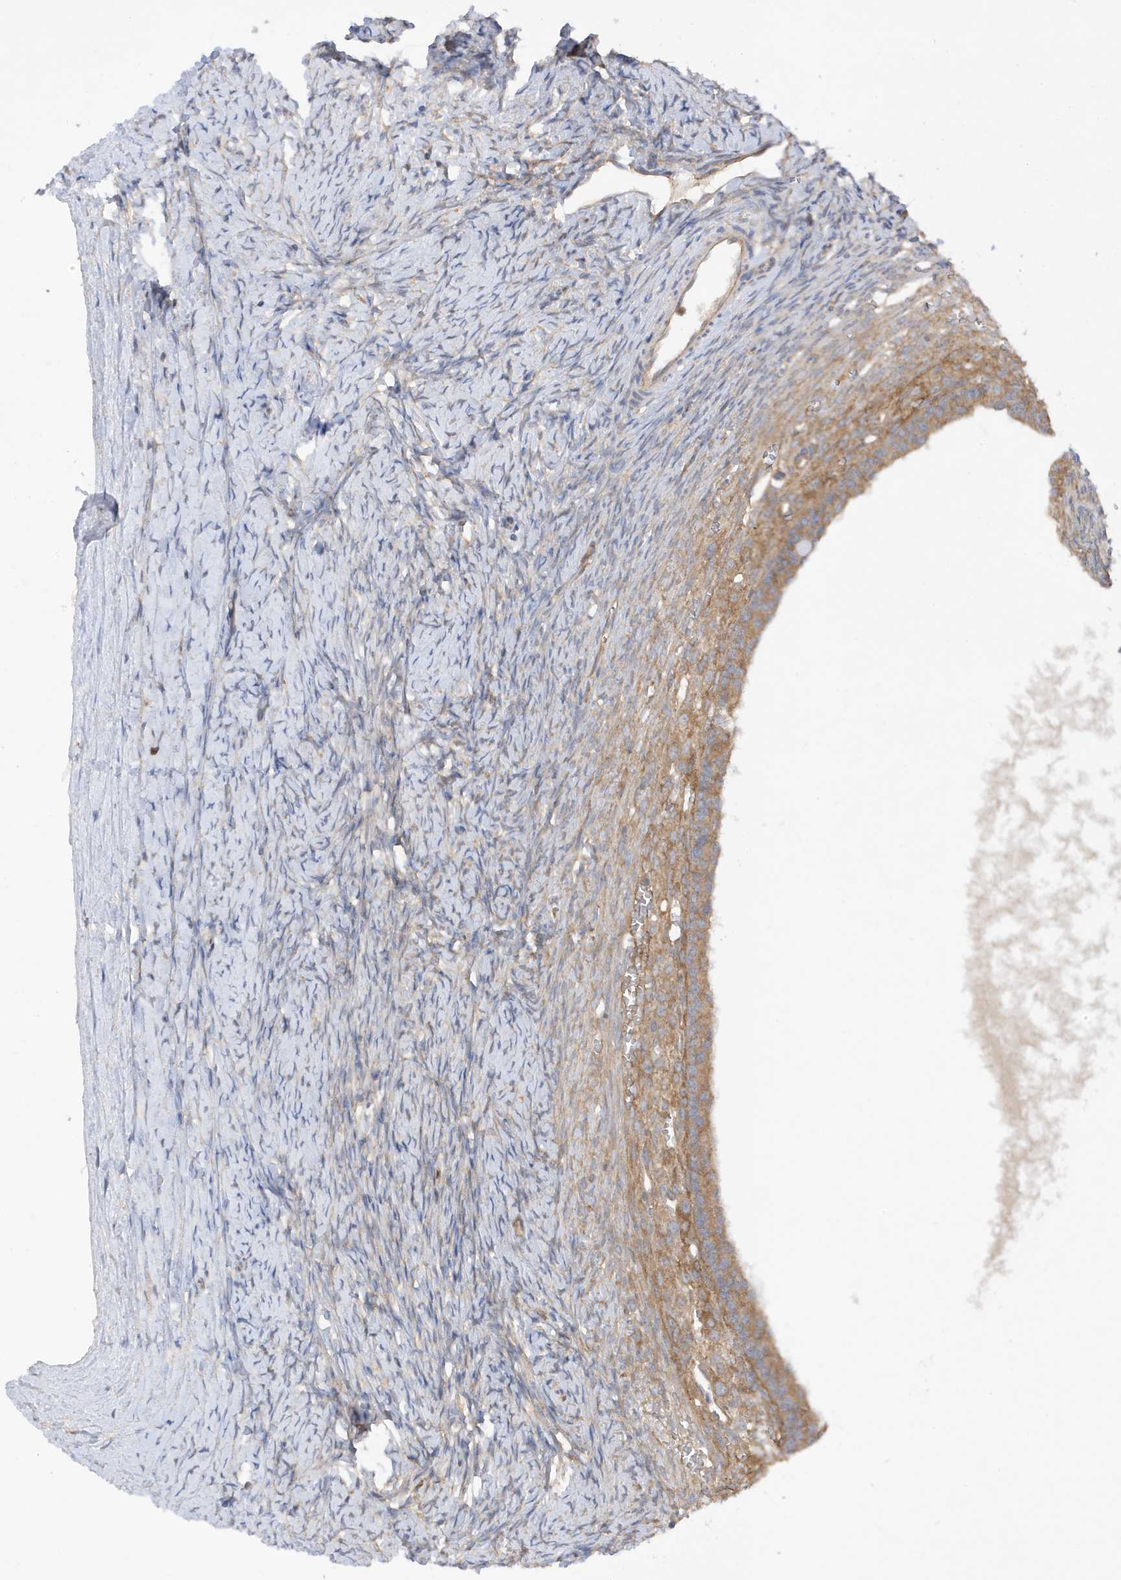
{"staining": {"intensity": "weak", "quantity": ">75%", "location": "cytoplasmic/membranous"}, "tissue": "ovary", "cell_type": "Follicle cells", "image_type": "normal", "snomed": [{"axis": "morphology", "description": "Normal tissue, NOS"}, {"axis": "morphology", "description": "Developmental malformation"}, {"axis": "topography", "description": "Ovary"}], "caption": "Protein positivity by immunohistochemistry exhibits weak cytoplasmic/membranous positivity in approximately >75% of follicle cells in benign ovary. (DAB IHC with brightfield microscopy, high magnification).", "gene": "PHACTR2", "patient": {"sex": "female", "age": 39}}